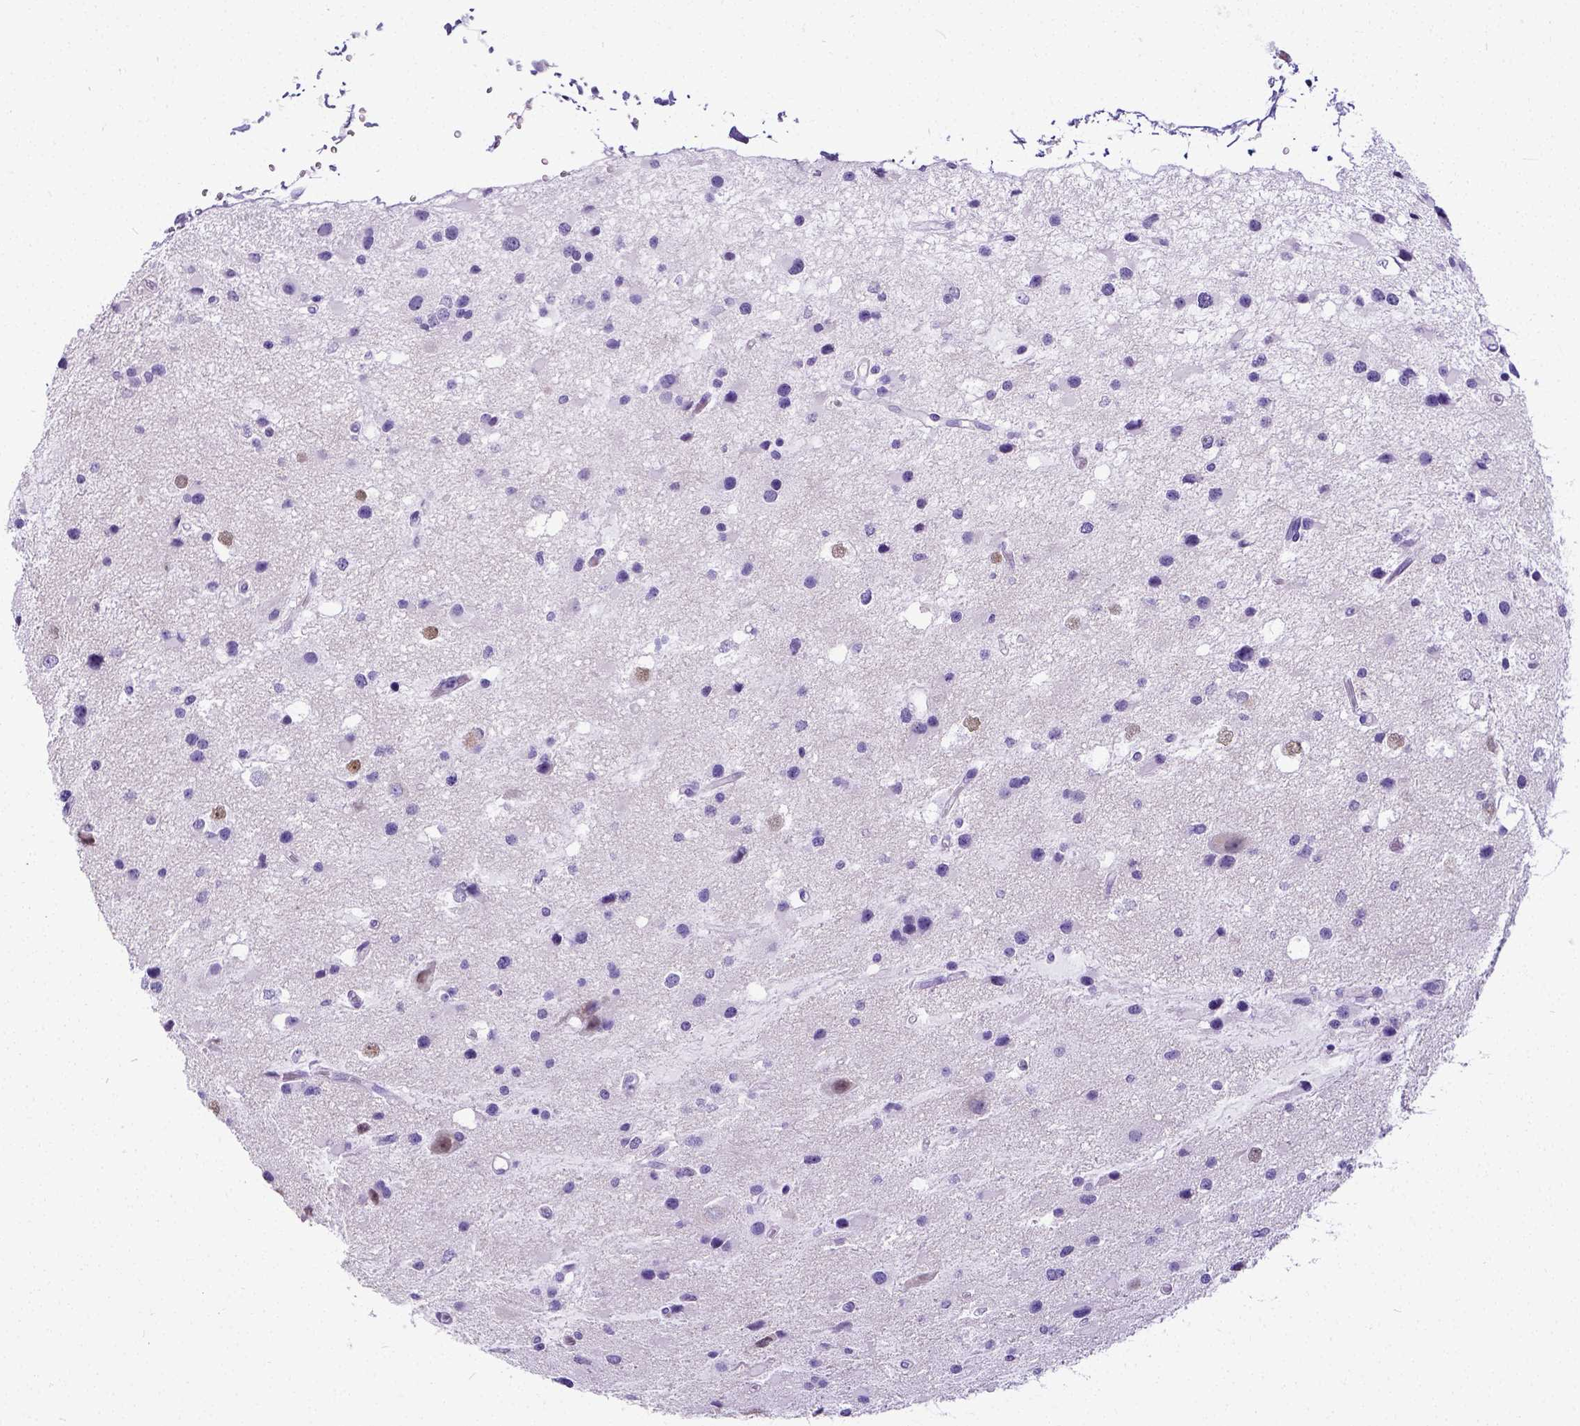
{"staining": {"intensity": "negative", "quantity": "none", "location": "none"}, "tissue": "glioma", "cell_type": "Tumor cells", "image_type": "cancer", "snomed": [{"axis": "morphology", "description": "Glioma, malignant, Low grade"}, {"axis": "topography", "description": "Brain"}], "caption": "Immunohistochemistry (IHC) photomicrograph of human malignant glioma (low-grade) stained for a protein (brown), which shows no staining in tumor cells.", "gene": "SATB2", "patient": {"sex": "female", "age": 32}}